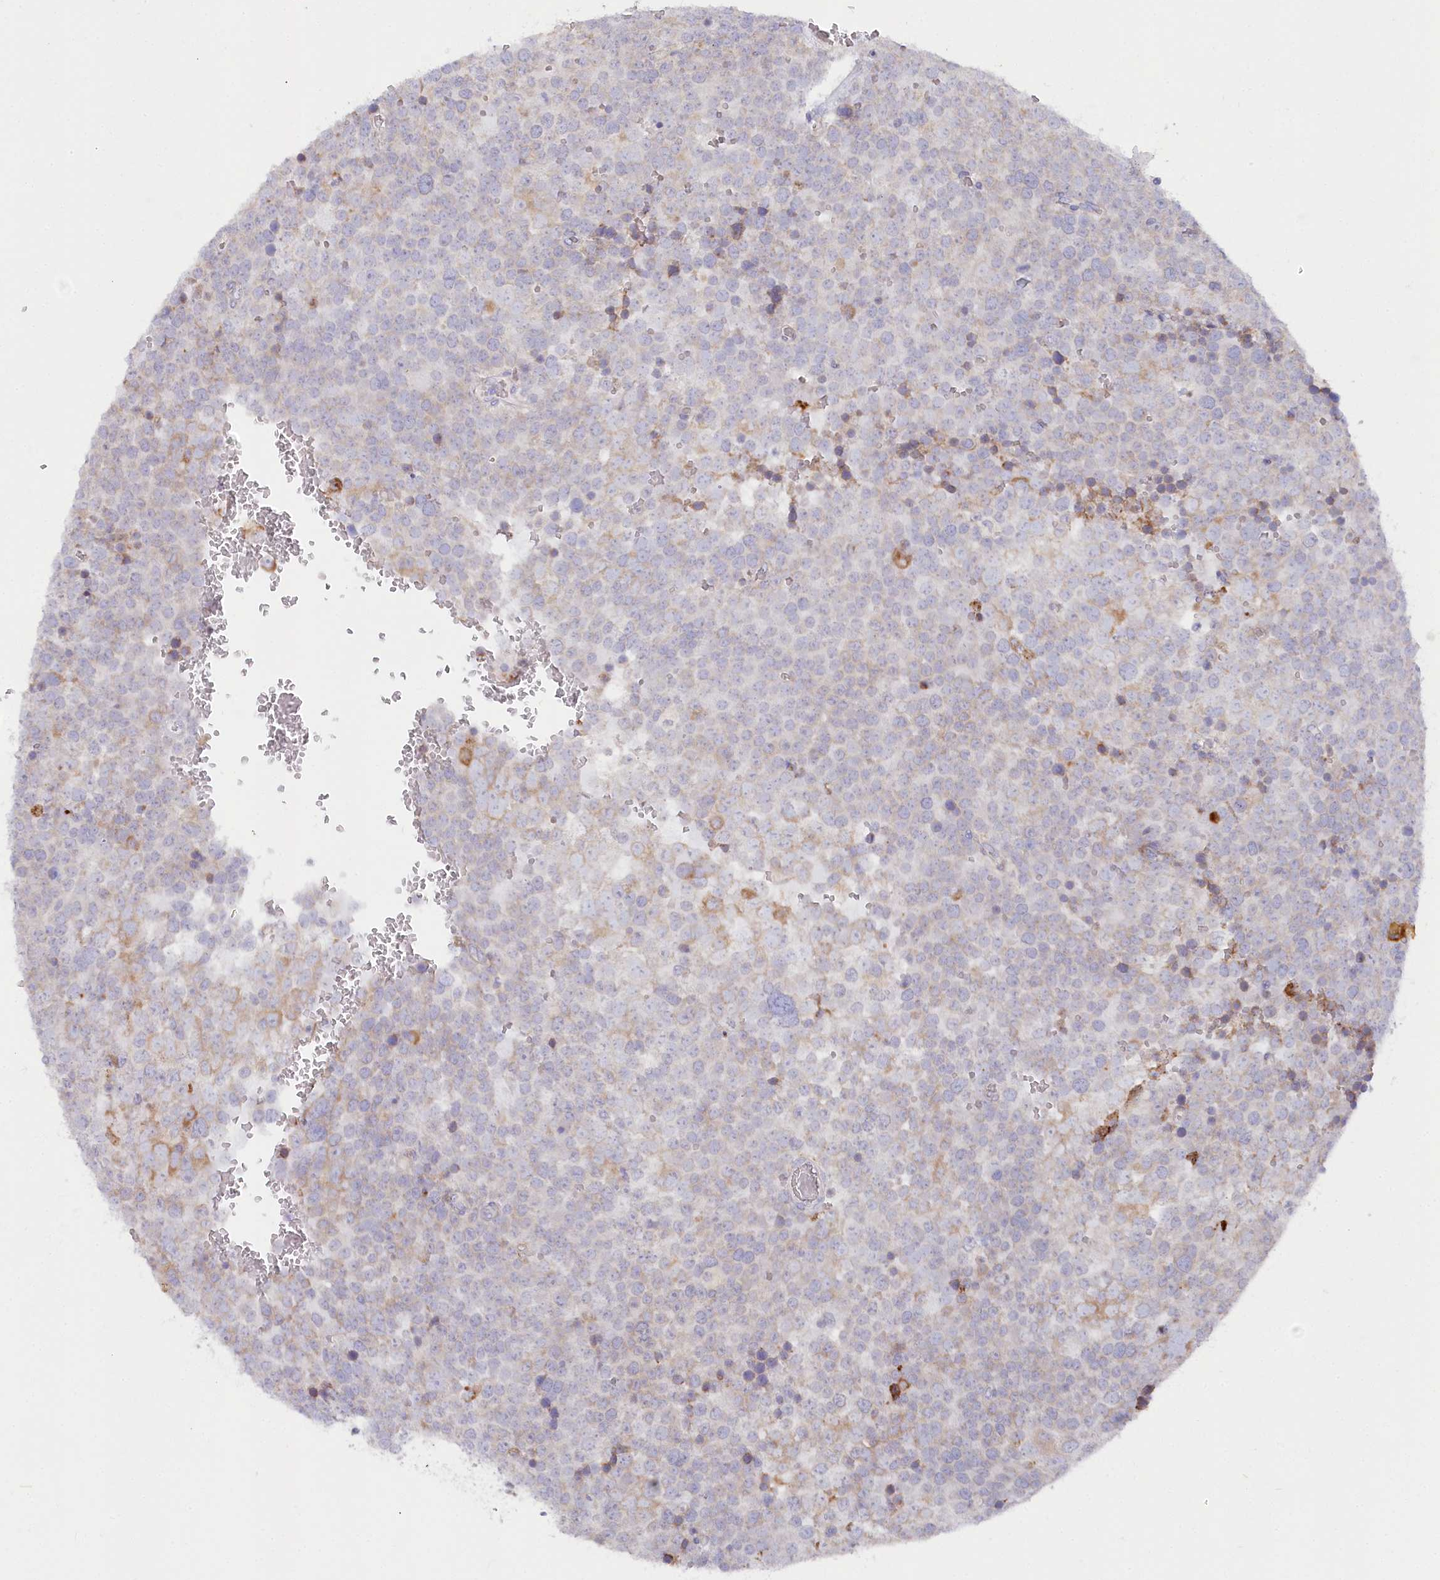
{"staining": {"intensity": "moderate", "quantity": "<25%", "location": "cytoplasmic/membranous"}, "tissue": "testis cancer", "cell_type": "Tumor cells", "image_type": "cancer", "snomed": [{"axis": "morphology", "description": "Seminoma, NOS"}, {"axis": "topography", "description": "Testis"}], "caption": "Seminoma (testis) stained with DAB immunohistochemistry demonstrates low levels of moderate cytoplasmic/membranous staining in approximately <25% of tumor cells.", "gene": "POGLUT1", "patient": {"sex": "male", "age": 71}}